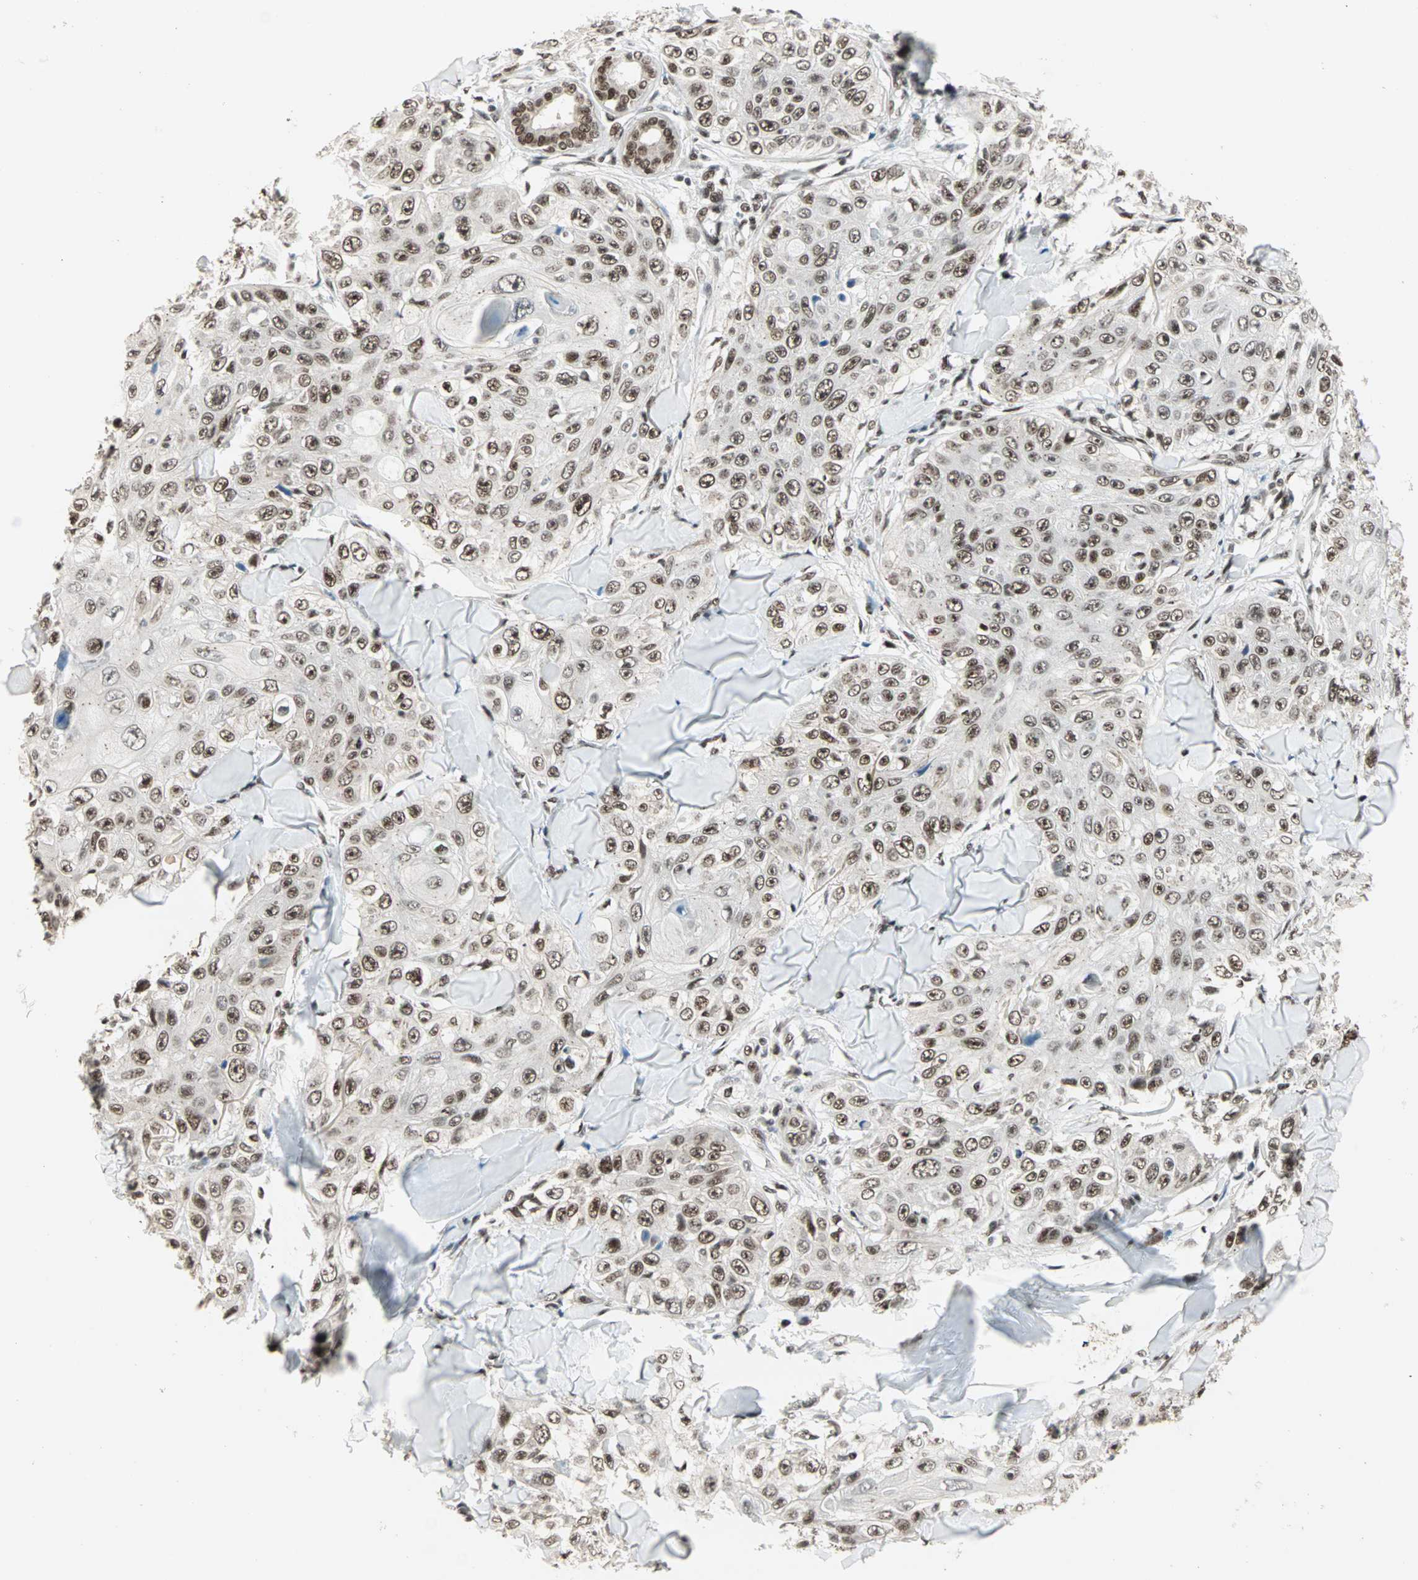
{"staining": {"intensity": "moderate", "quantity": ">75%", "location": "nuclear"}, "tissue": "skin cancer", "cell_type": "Tumor cells", "image_type": "cancer", "snomed": [{"axis": "morphology", "description": "Squamous cell carcinoma, NOS"}, {"axis": "topography", "description": "Skin"}], "caption": "A brown stain highlights moderate nuclear expression of a protein in human skin cancer tumor cells. The protein of interest is shown in brown color, while the nuclei are stained blue.", "gene": "BLM", "patient": {"sex": "male", "age": 86}}